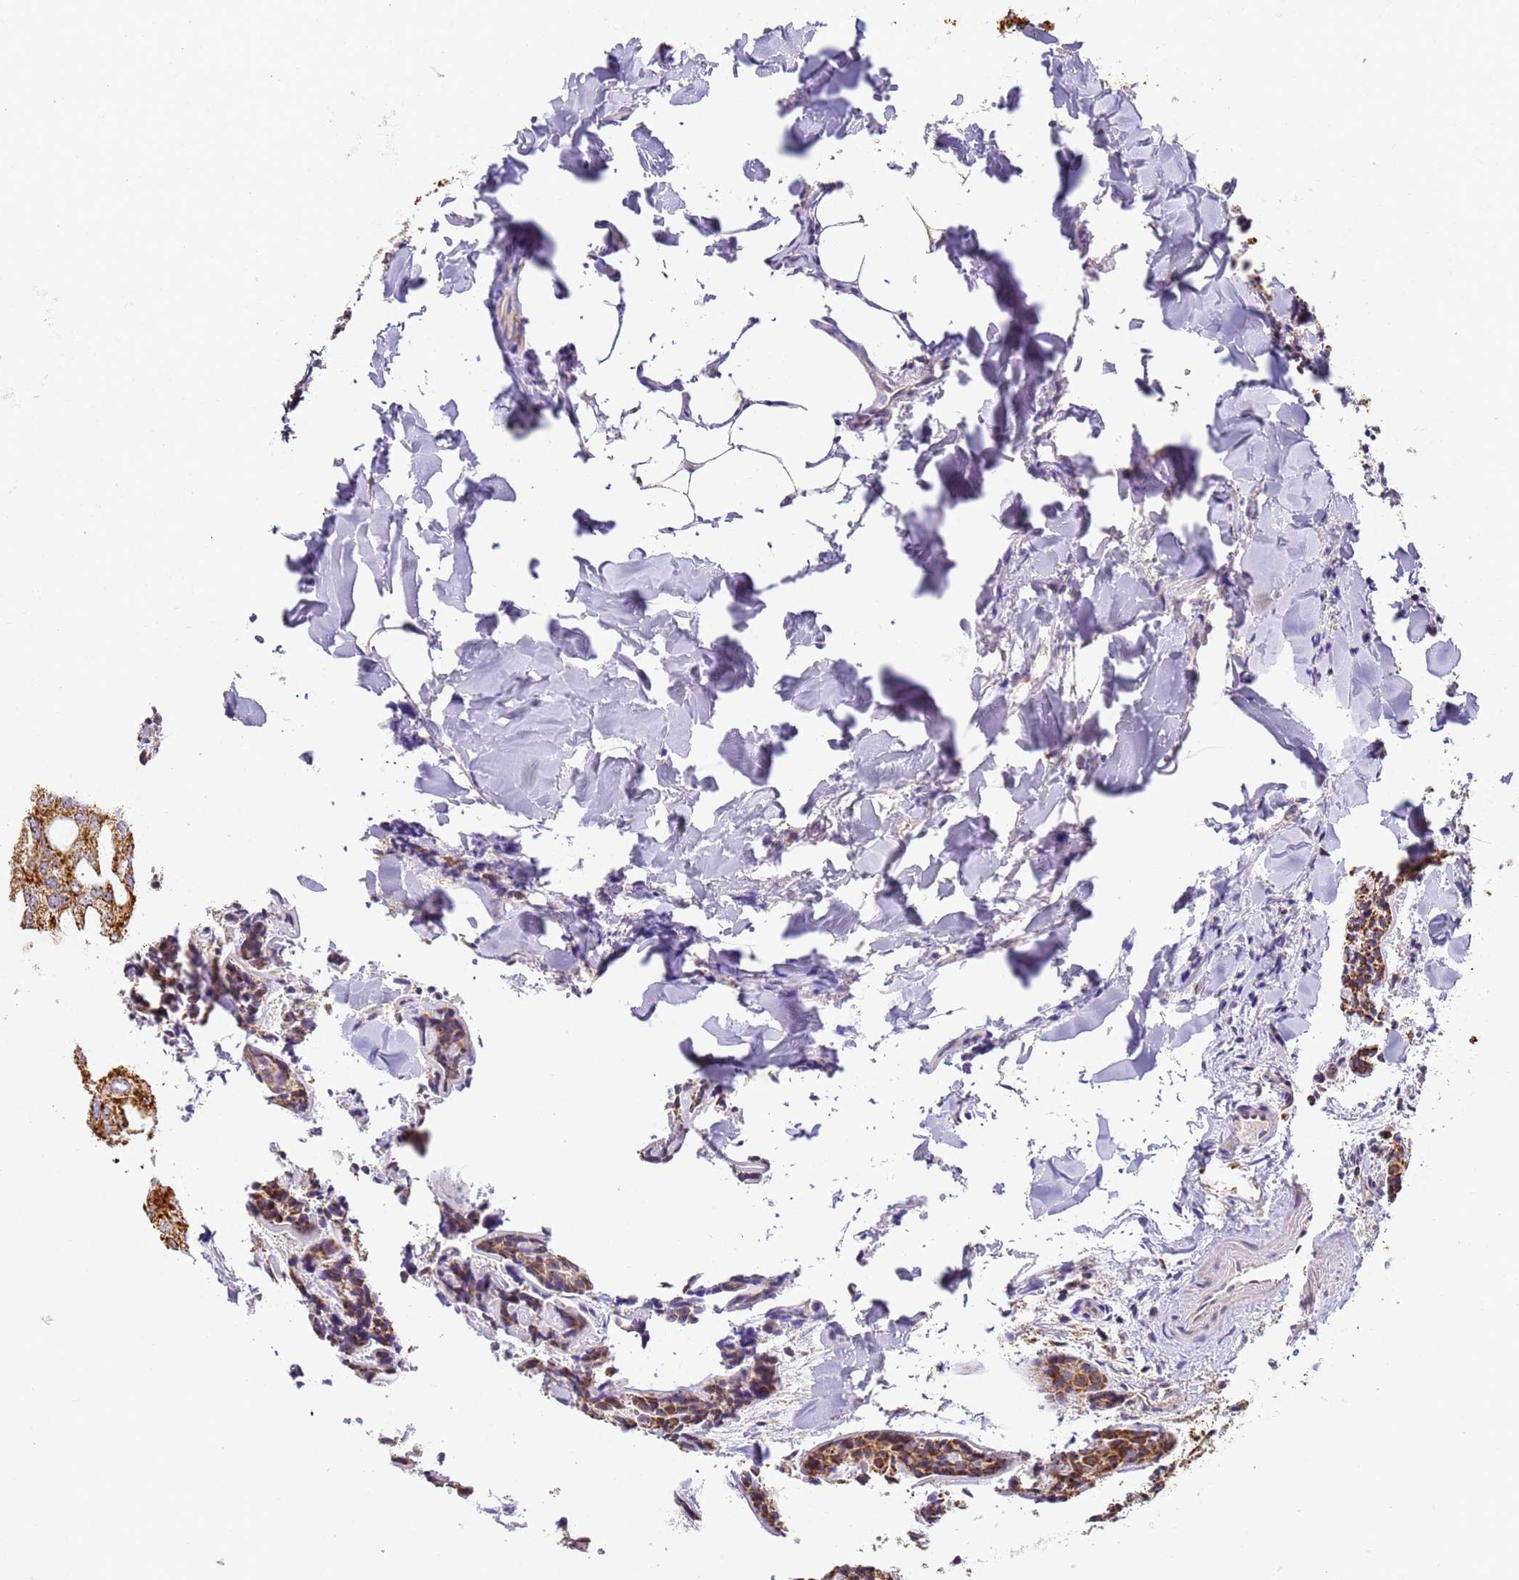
{"staining": {"intensity": "moderate", "quantity": ">75%", "location": "cytoplasmic/membranous"}, "tissue": "head and neck cancer", "cell_type": "Tumor cells", "image_type": "cancer", "snomed": [{"axis": "morphology", "description": "Adenocarcinoma, NOS"}, {"axis": "topography", "description": "Salivary gland"}, {"axis": "topography", "description": "Head-Neck"}], "caption": "Protein expression analysis of adenocarcinoma (head and neck) demonstrates moderate cytoplasmic/membranous expression in approximately >75% of tumor cells. The staining was performed using DAB to visualize the protein expression in brown, while the nuclei were stained in blue with hematoxylin (Magnification: 20x).", "gene": "FRG2C", "patient": {"sex": "female", "age": 63}}